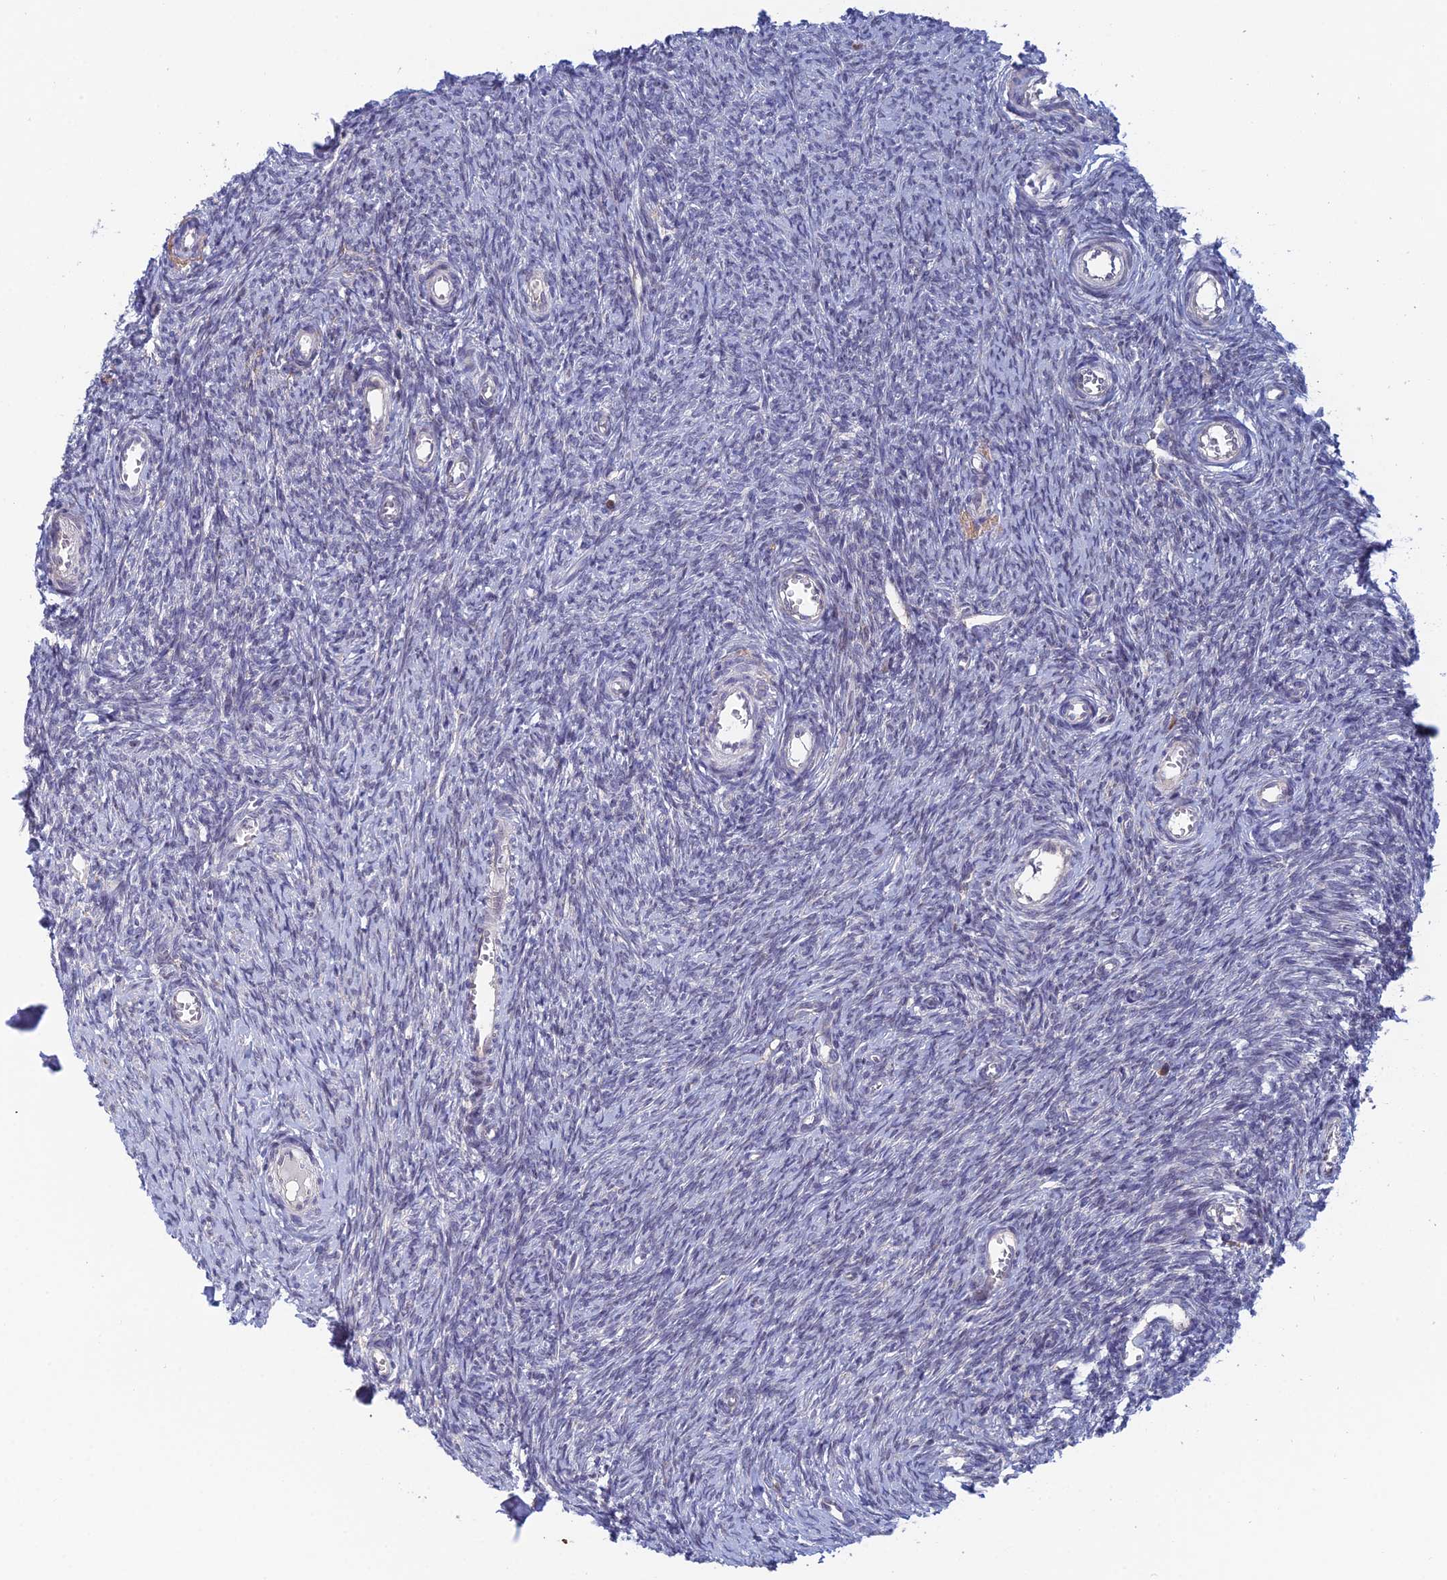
{"staining": {"intensity": "negative", "quantity": "none", "location": "none"}, "tissue": "ovary", "cell_type": "Ovarian stroma cells", "image_type": "normal", "snomed": [{"axis": "morphology", "description": "Normal tissue, NOS"}, {"axis": "topography", "description": "Ovary"}], "caption": "Photomicrograph shows no protein staining in ovarian stroma cells of normal ovary.", "gene": "SRA1", "patient": {"sex": "female", "age": 44}}